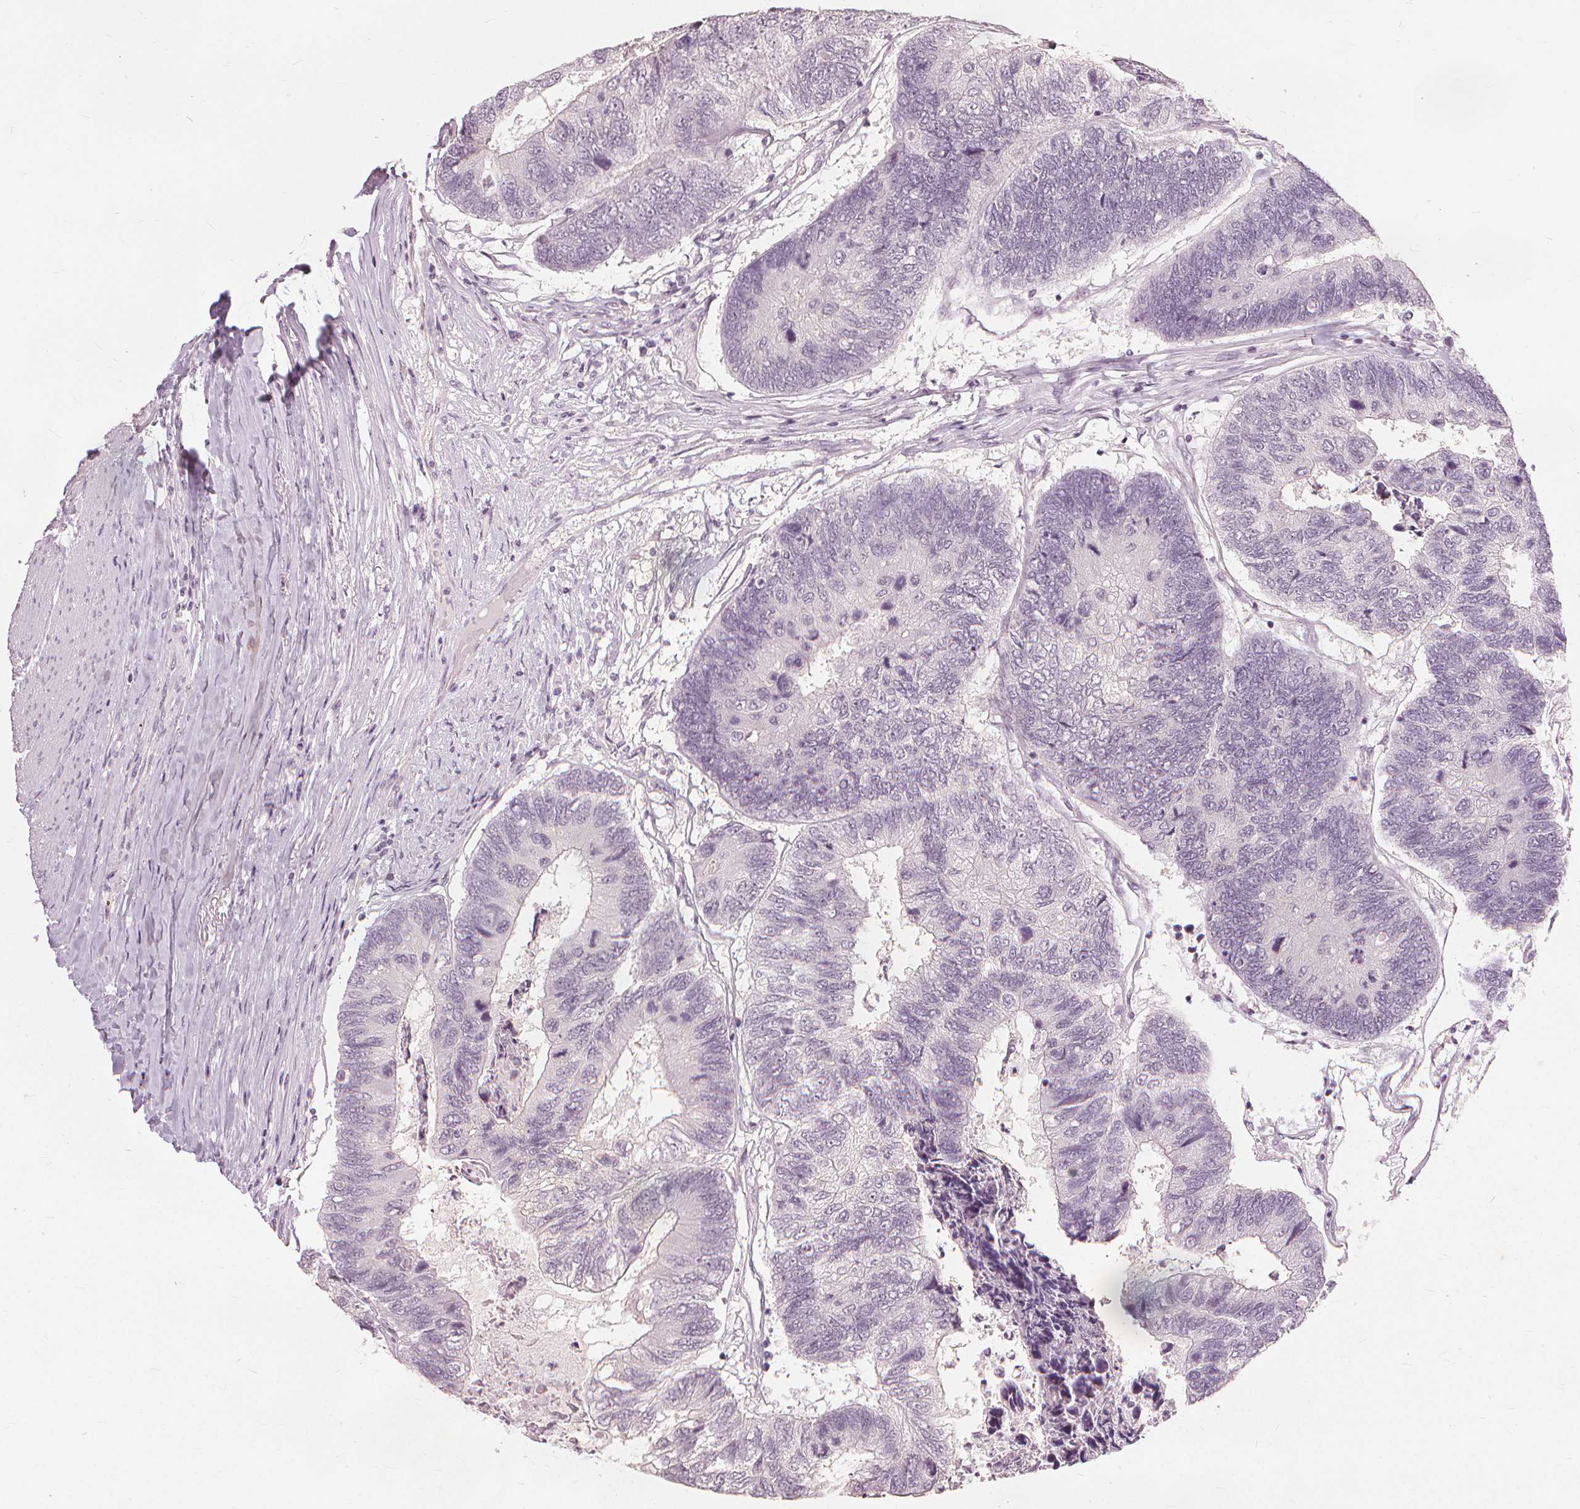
{"staining": {"intensity": "negative", "quantity": "none", "location": "none"}, "tissue": "colorectal cancer", "cell_type": "Tumor cells", "image_type": "cancer", "snomed": [{"axis": "morphology", "description": "Adenocarcinoma, NOS"}, {"axis": "topography", "description": "Colon"}], "caption": "This is an immunohistochemistry image of human colorectal adenocarcinoma. There is no positivity in tumor cells.", "gene": "SFTPD", "patient": {"sex": "female", "age": 67}}